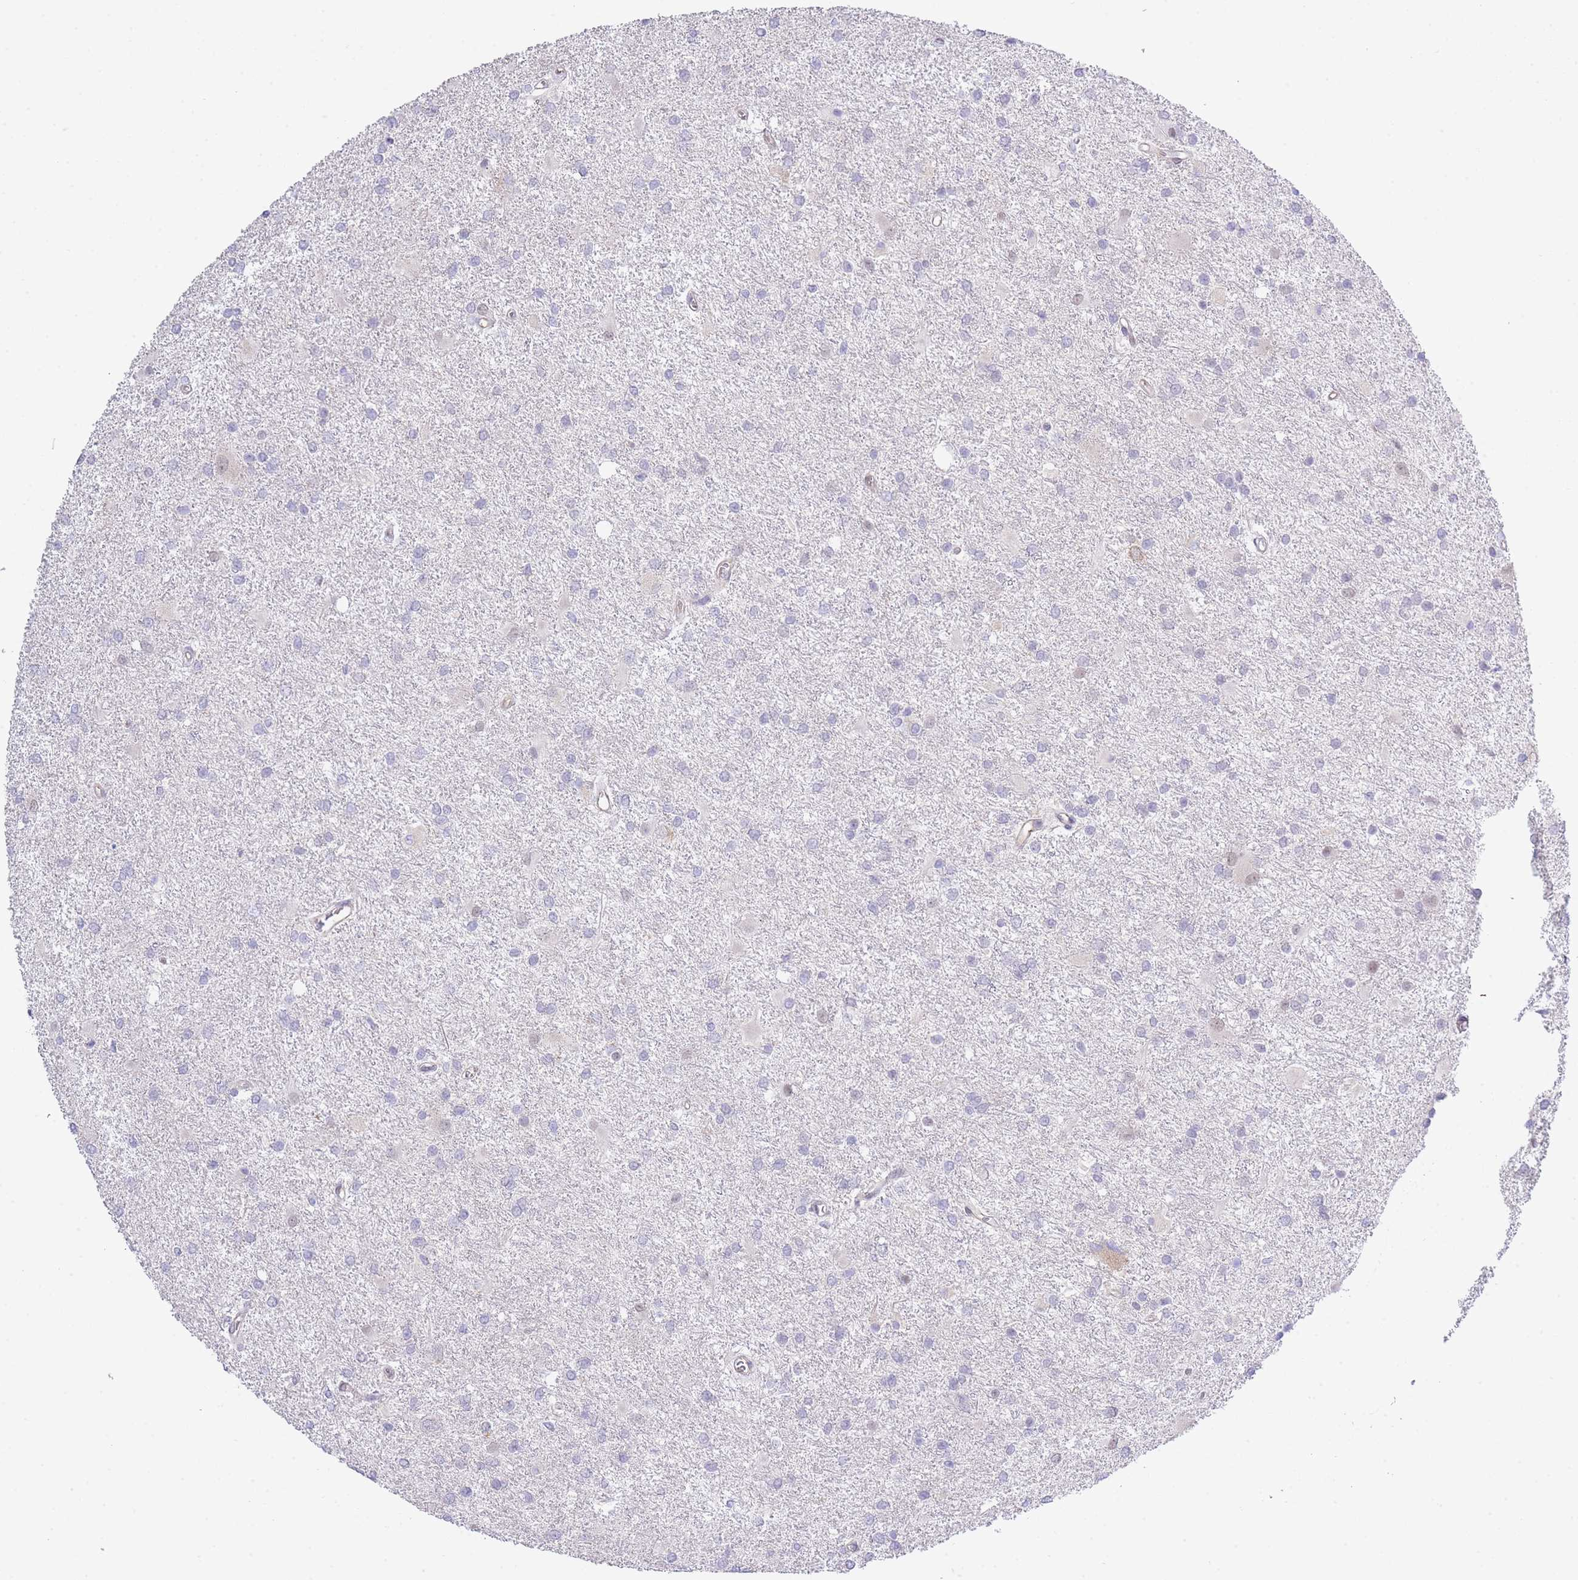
{"staining": {"intensity": "negative", "quantity": "none", "location": "none"}, "tissue": "glioma", "cell_type": "Tumor cells", "image_type": "cancer", "snomed": [{"axis": "morphology", "description": "Glioma, malignant, High grade"}, {"axis": "topography", "description": "Brain"}], "caption": "Immunohistochemistry (IHC) photomicrograph of glioma stained for a protein (brown), which reveals no positivity in tumor cells. (Stains: DAB IHC with hematoxylin counter stain, Microscopy: brightfield microscopy at high magnification).", "gene": "CTBP1", "patient": {"sex": "female", "age": 50}}